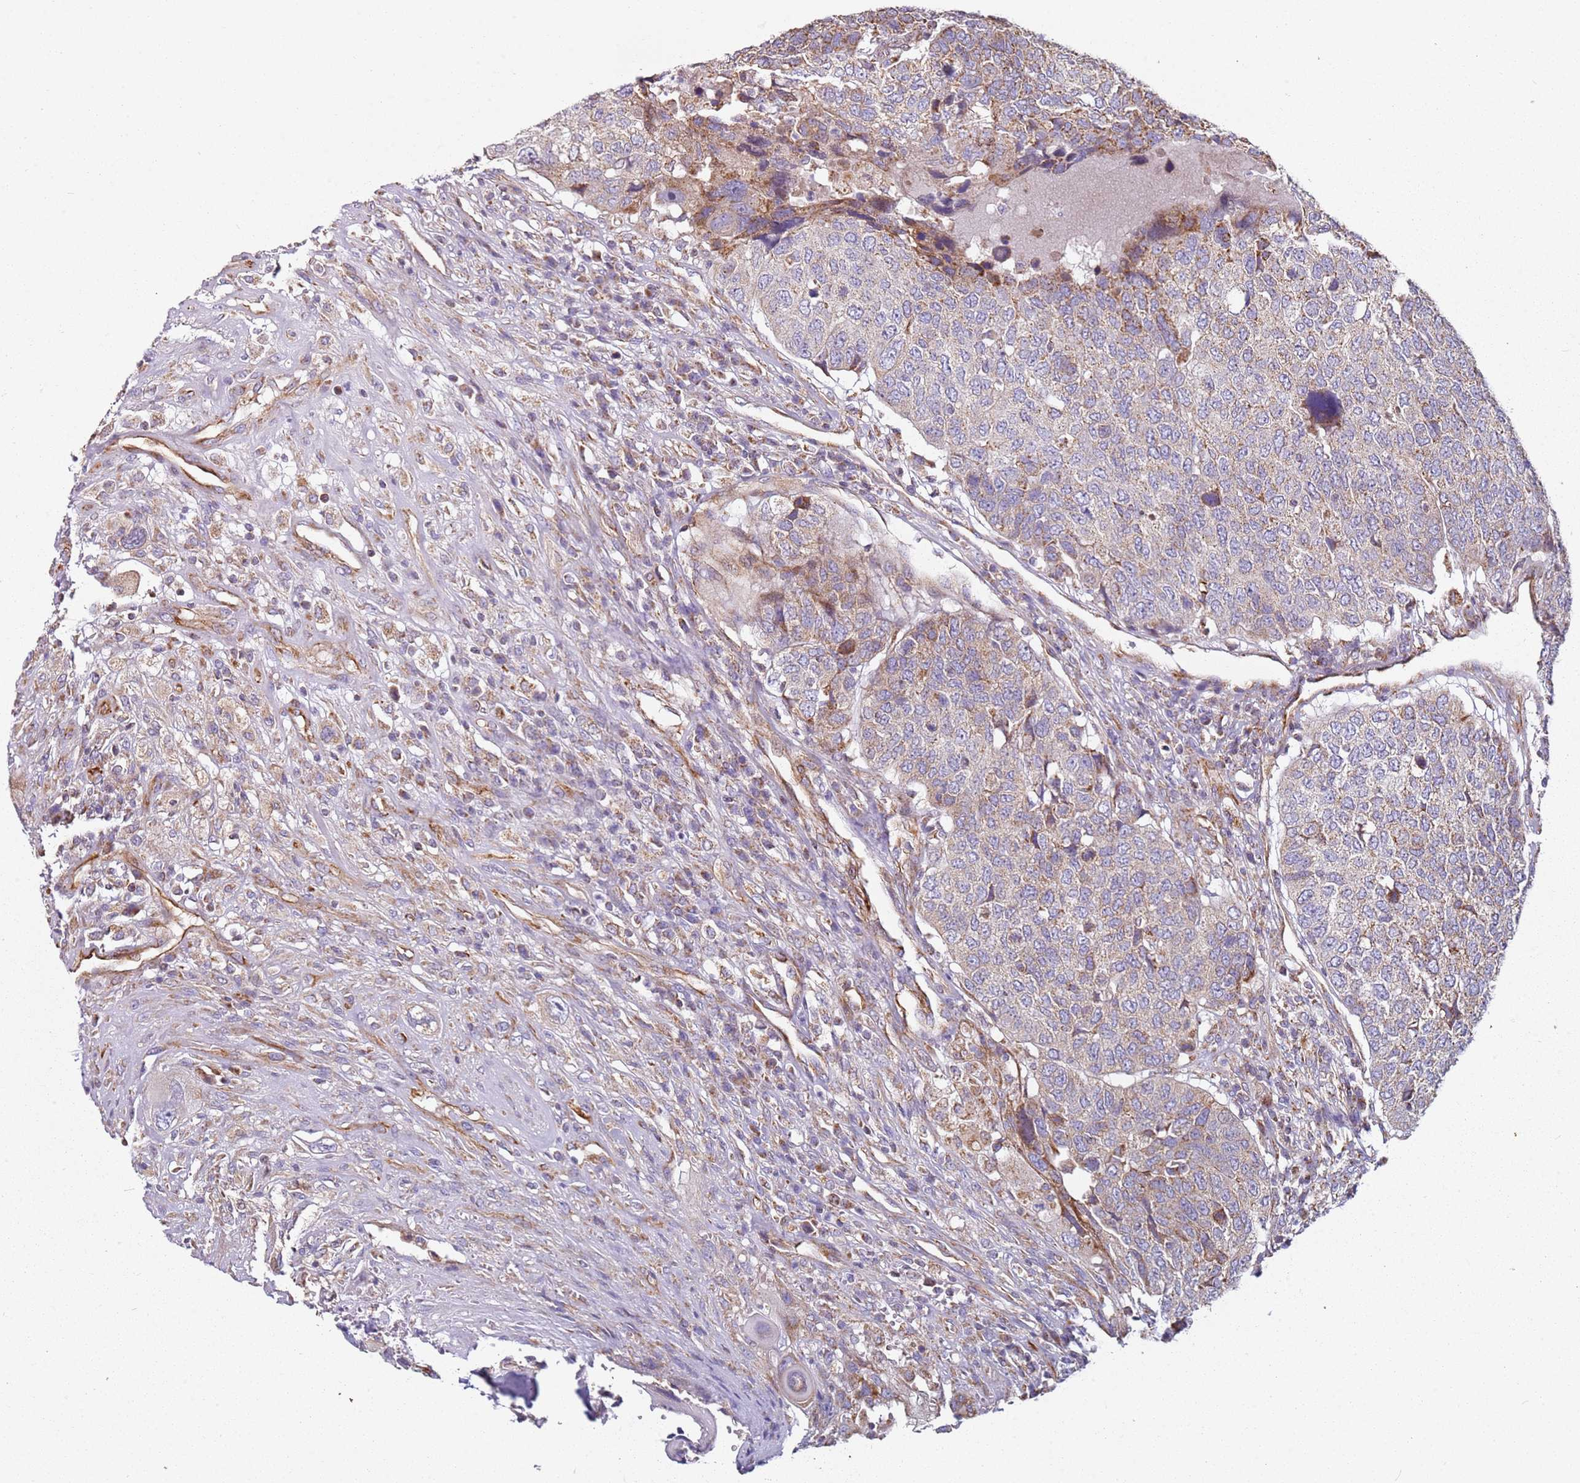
{"staining": {"intensity": "weak", "quantity": "<25%", "location": "cytoplasmic/membranous"}, "tissue": "head and neck cancer", "cell_type": "Tumor cells", "image_type": "cancer", "snomed": [{"axis": "morphology", "description": "Squamous cell carcinoma, NOS"}, {"axis": "topography", "description": "Head-Neck"}], "caption": "A high-resolution histopathology image shows IHC staining of head and neck cancer (squamous cell carcinoma), which shows no significant positivity in tumor cells.", "gene": "ALS2", "patient": {"sex": "male", "age": 66}}